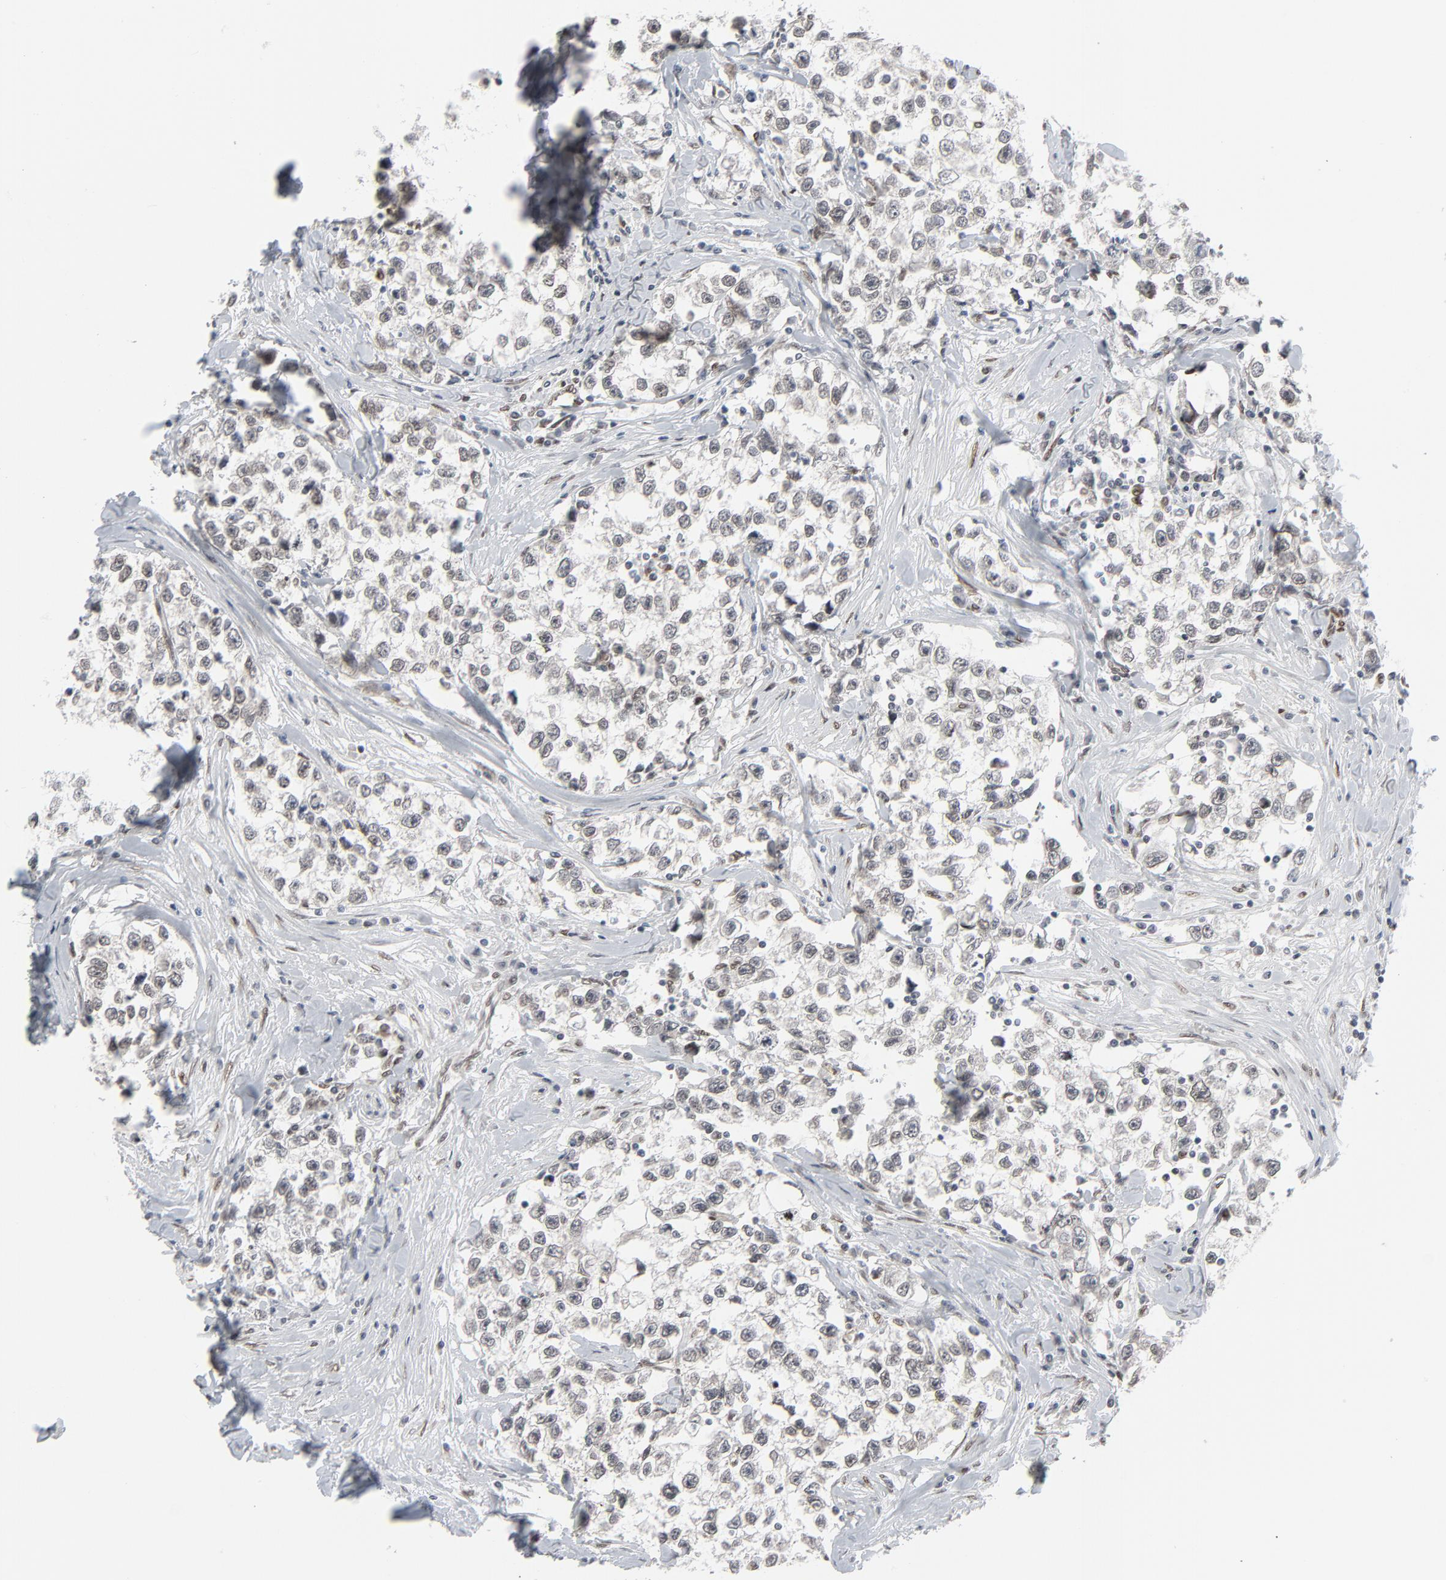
{"staining": {"intensity": "weak", "quantity": "<25%", "location": "nuclear"}, "tissue": "testis cancer", "cell_type": "Tumor cells", "image_type": "cancer", "snomed": [{"axis": "morphology", "description": "Seminoma, NOS"}, {"axis": "morphology", "description": "Carcinoma, Embryonal, NOS"}, {"axis": "topography", "description": "Testis"}], "caption": "This is a micrograph of immunohistochemistry staining of testis cancer (seminoma), which shows no expression in tumor cells.", "gene": "CUX1", "patient": {"sex": "male", "age": 30}}